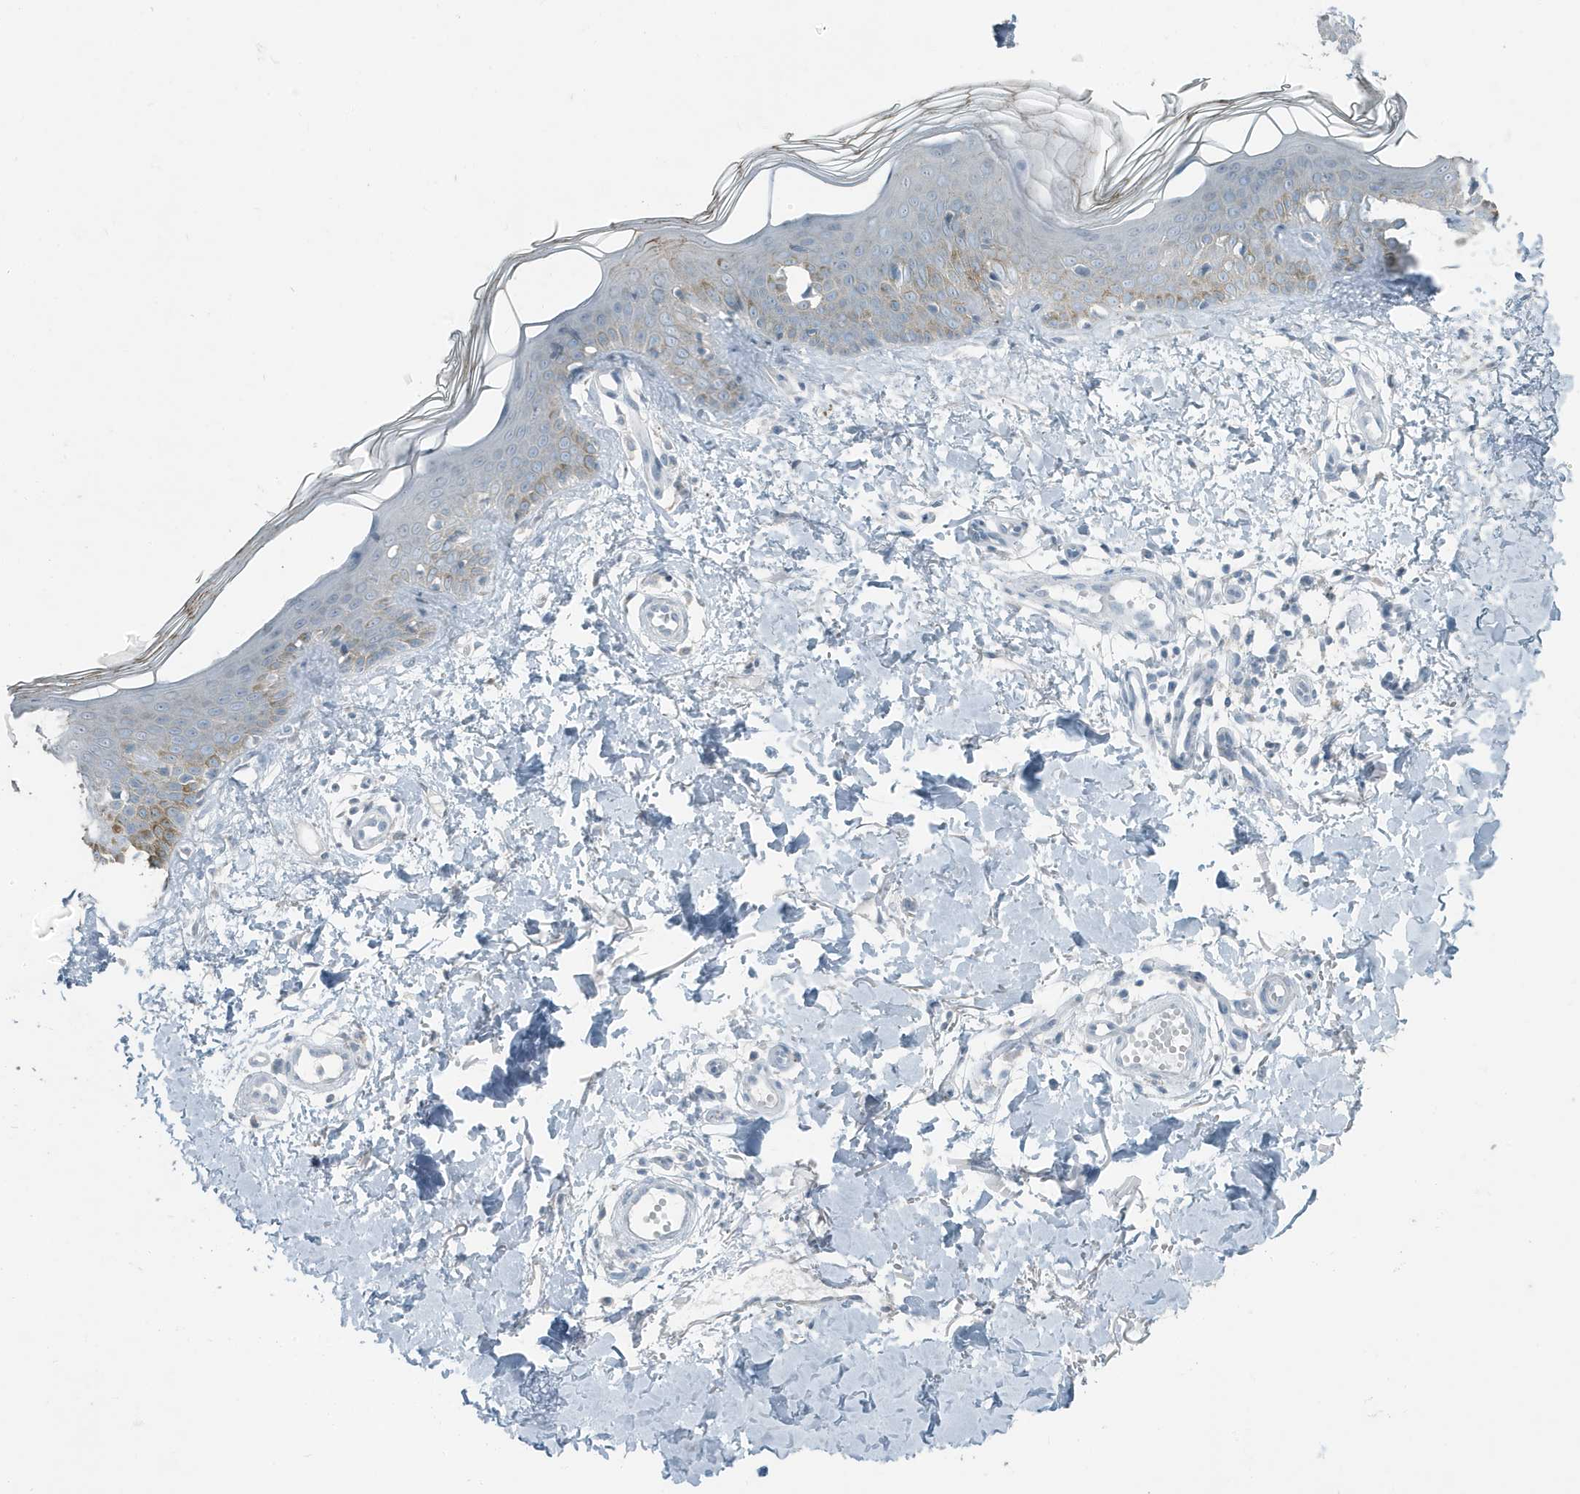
{"staining": {"intensity": "negative", "quantity": "none", "location": "none"}, "tissue": "skin", "cell_type": "Fibroblasts", "image_type": "normal", "snomed": [{"axis": "morphology", "description": "Normal tissue, NOS"}, {"axis": "topography", "description": "Skin"}], "caption": "IHC image of benign skin: human skin stained with DAB (3,3'-diaminobenzidine) reveals no significant protein expression in fibroblasts. The staining is performed using DAB (3,3'-diaminobenzidine) brown chromogen with nuclei counter-stained in using hematoxylin.", "gene": "FAM162A", "patient": {"sex": "male", "age": 37}}